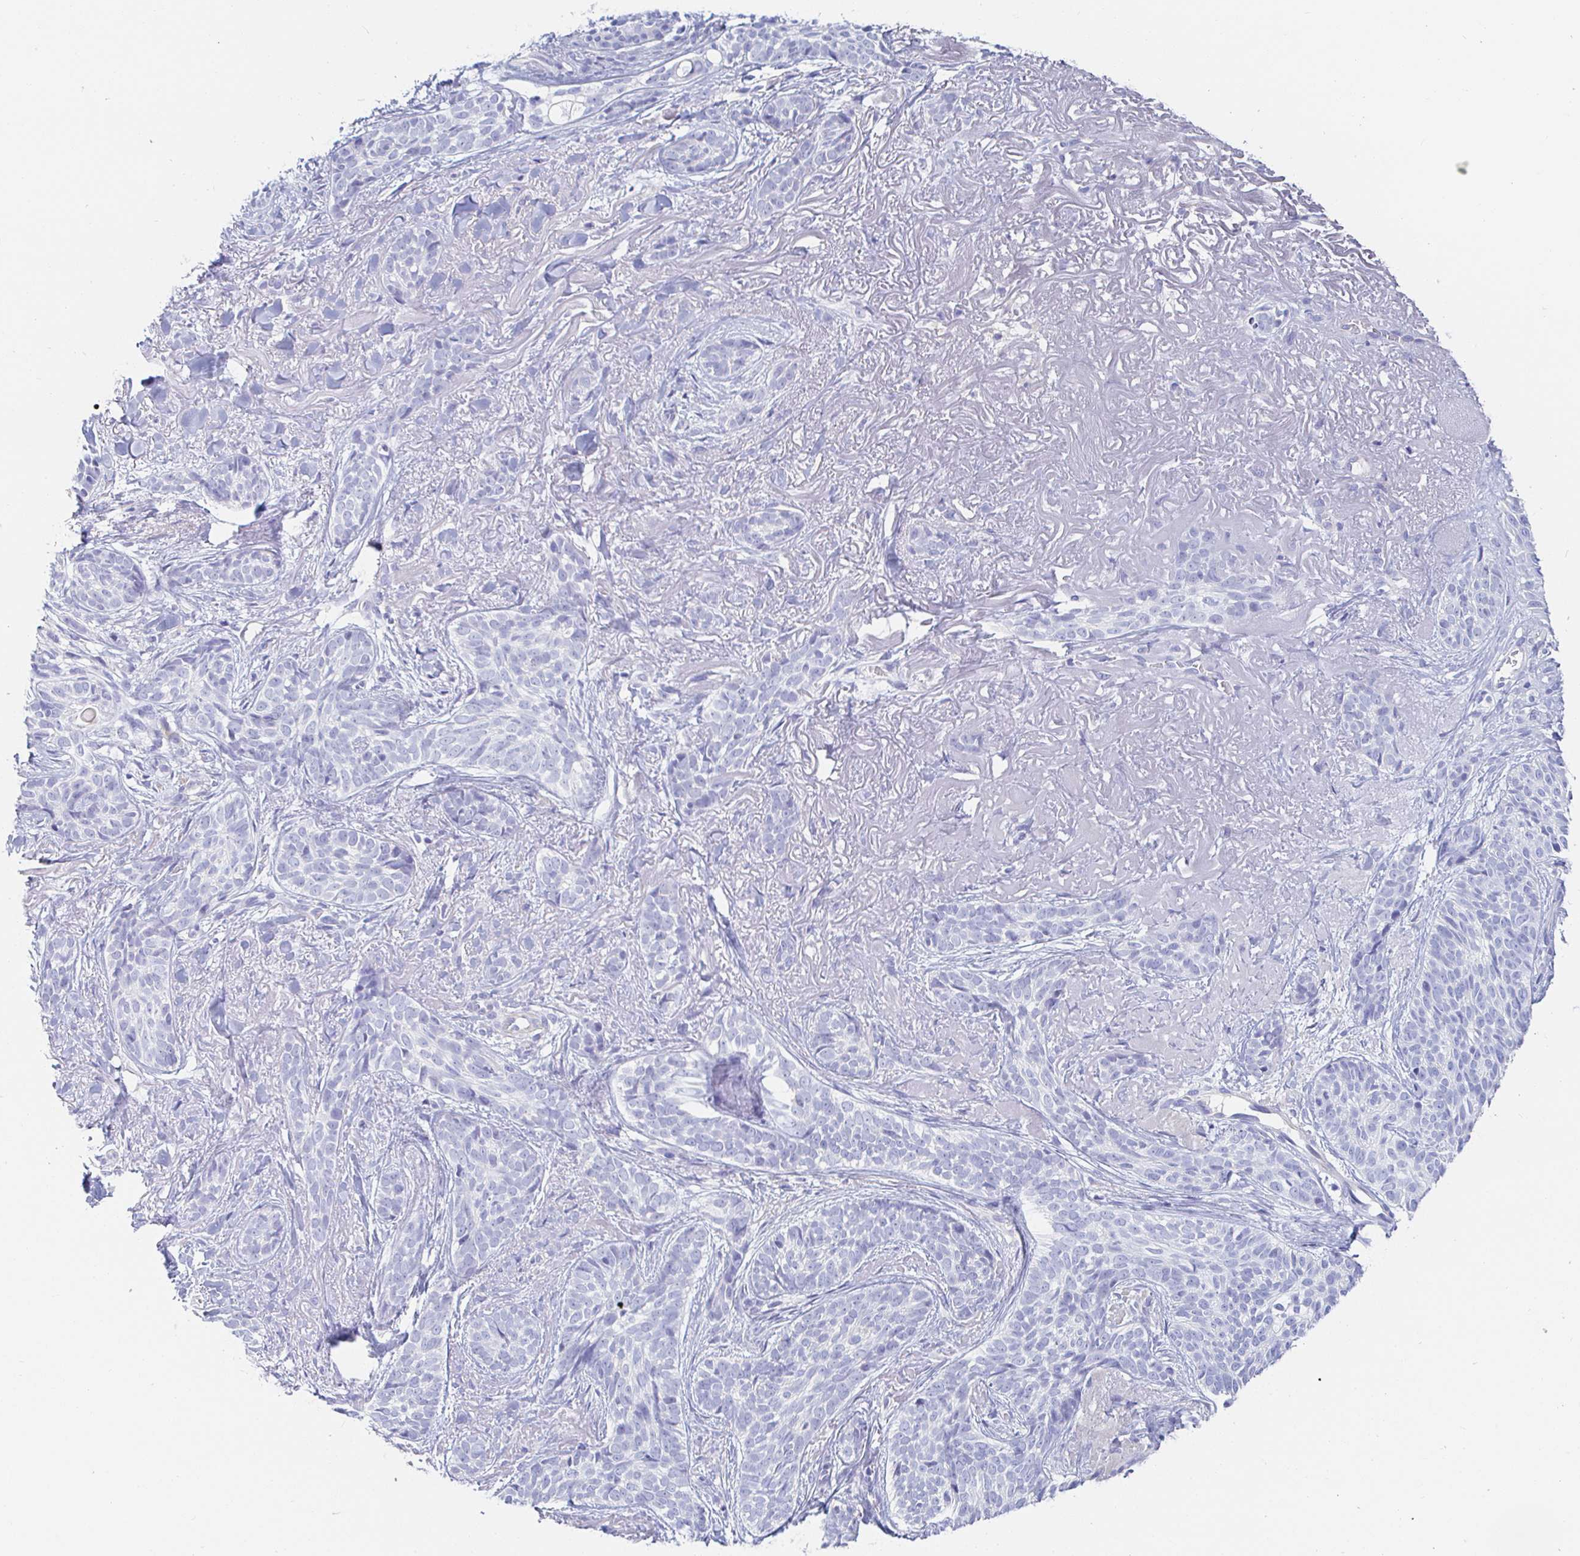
{"staining": {"intensity": "negative", "quantity": "none", "location": "none"}, "tissue": "skin cancer", "cell_type": "Tumor cells", "image_type": "cancer", "snomed": [{"axis": "morphology", "description": "Basal cell carcinoma"}, {"axis": "morphology", "description": "BCC, high aggressive"}, {"axis": "topography", "description": "Skin"}], "caption": "Human basal cell carcinoma (skin) stained for a protein using IHC displays no positivity in tumor cells.", "gene": "PDE6B", "patient": {"sex": "female", "age": 79}}